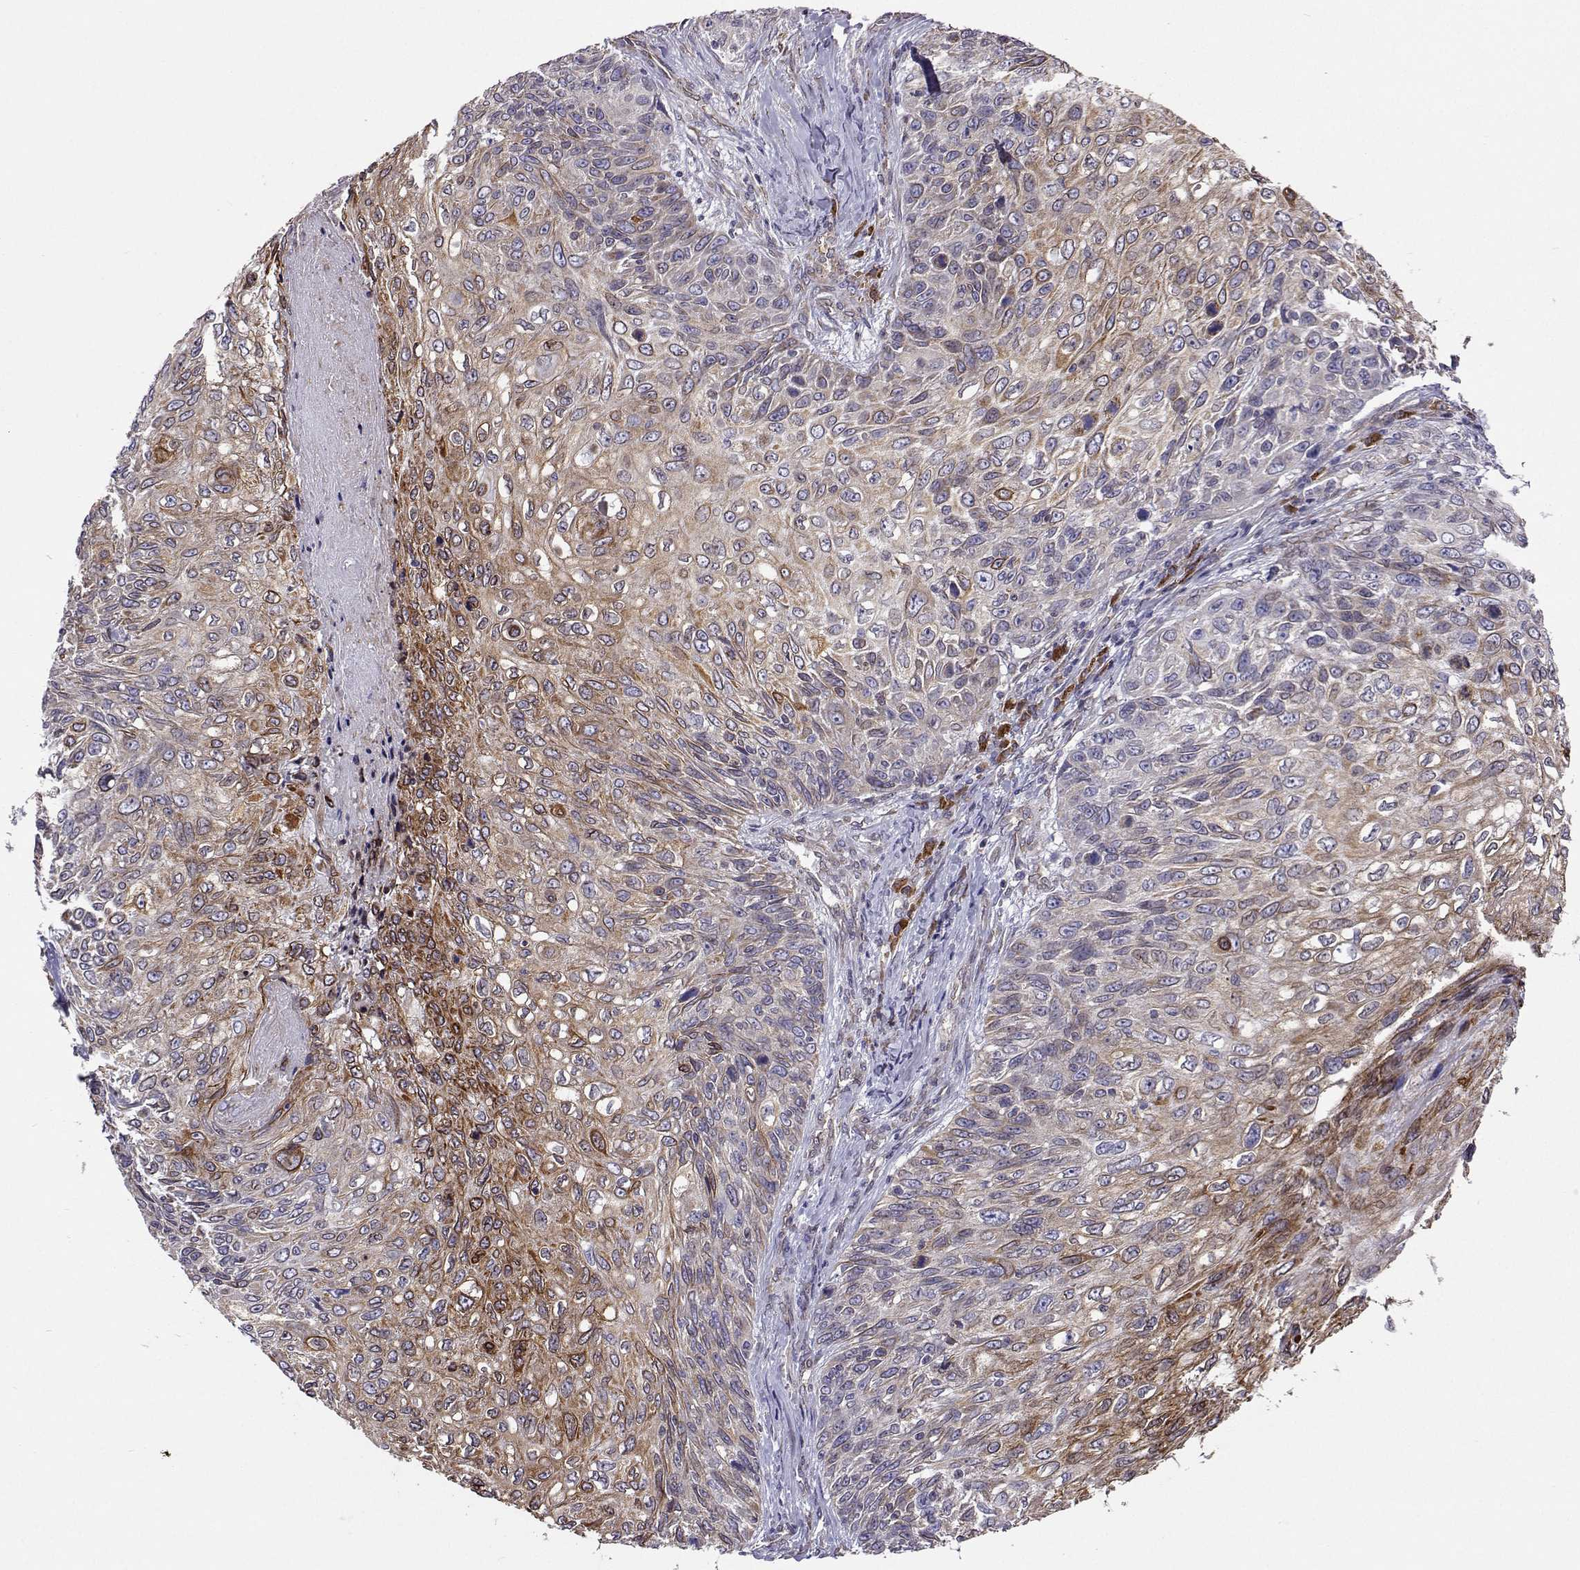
{"staining": {"intensity": "moderate", "quantity": "<25%", "location": "cytoplasmic/membranous"}, "tissue": "skin cancer", "cell_type": "Tumor cells", "image_type": "cancer", "snomed": [{"axis": "morphology", "description": "Squamous cell carcinoma, NOS"}, {"axis": "topography", "description": "Skin"}], "caption": "A high-resolution image shows immunohistochemistry (IHC) staining of squamous cell carcinoma (skin), which demonstrates moderate cytoplasmic/membranous expression in about <25% of tumor cells.", "gene": "PGRMC2", "patient": {"sex": "male", "age": 92}}